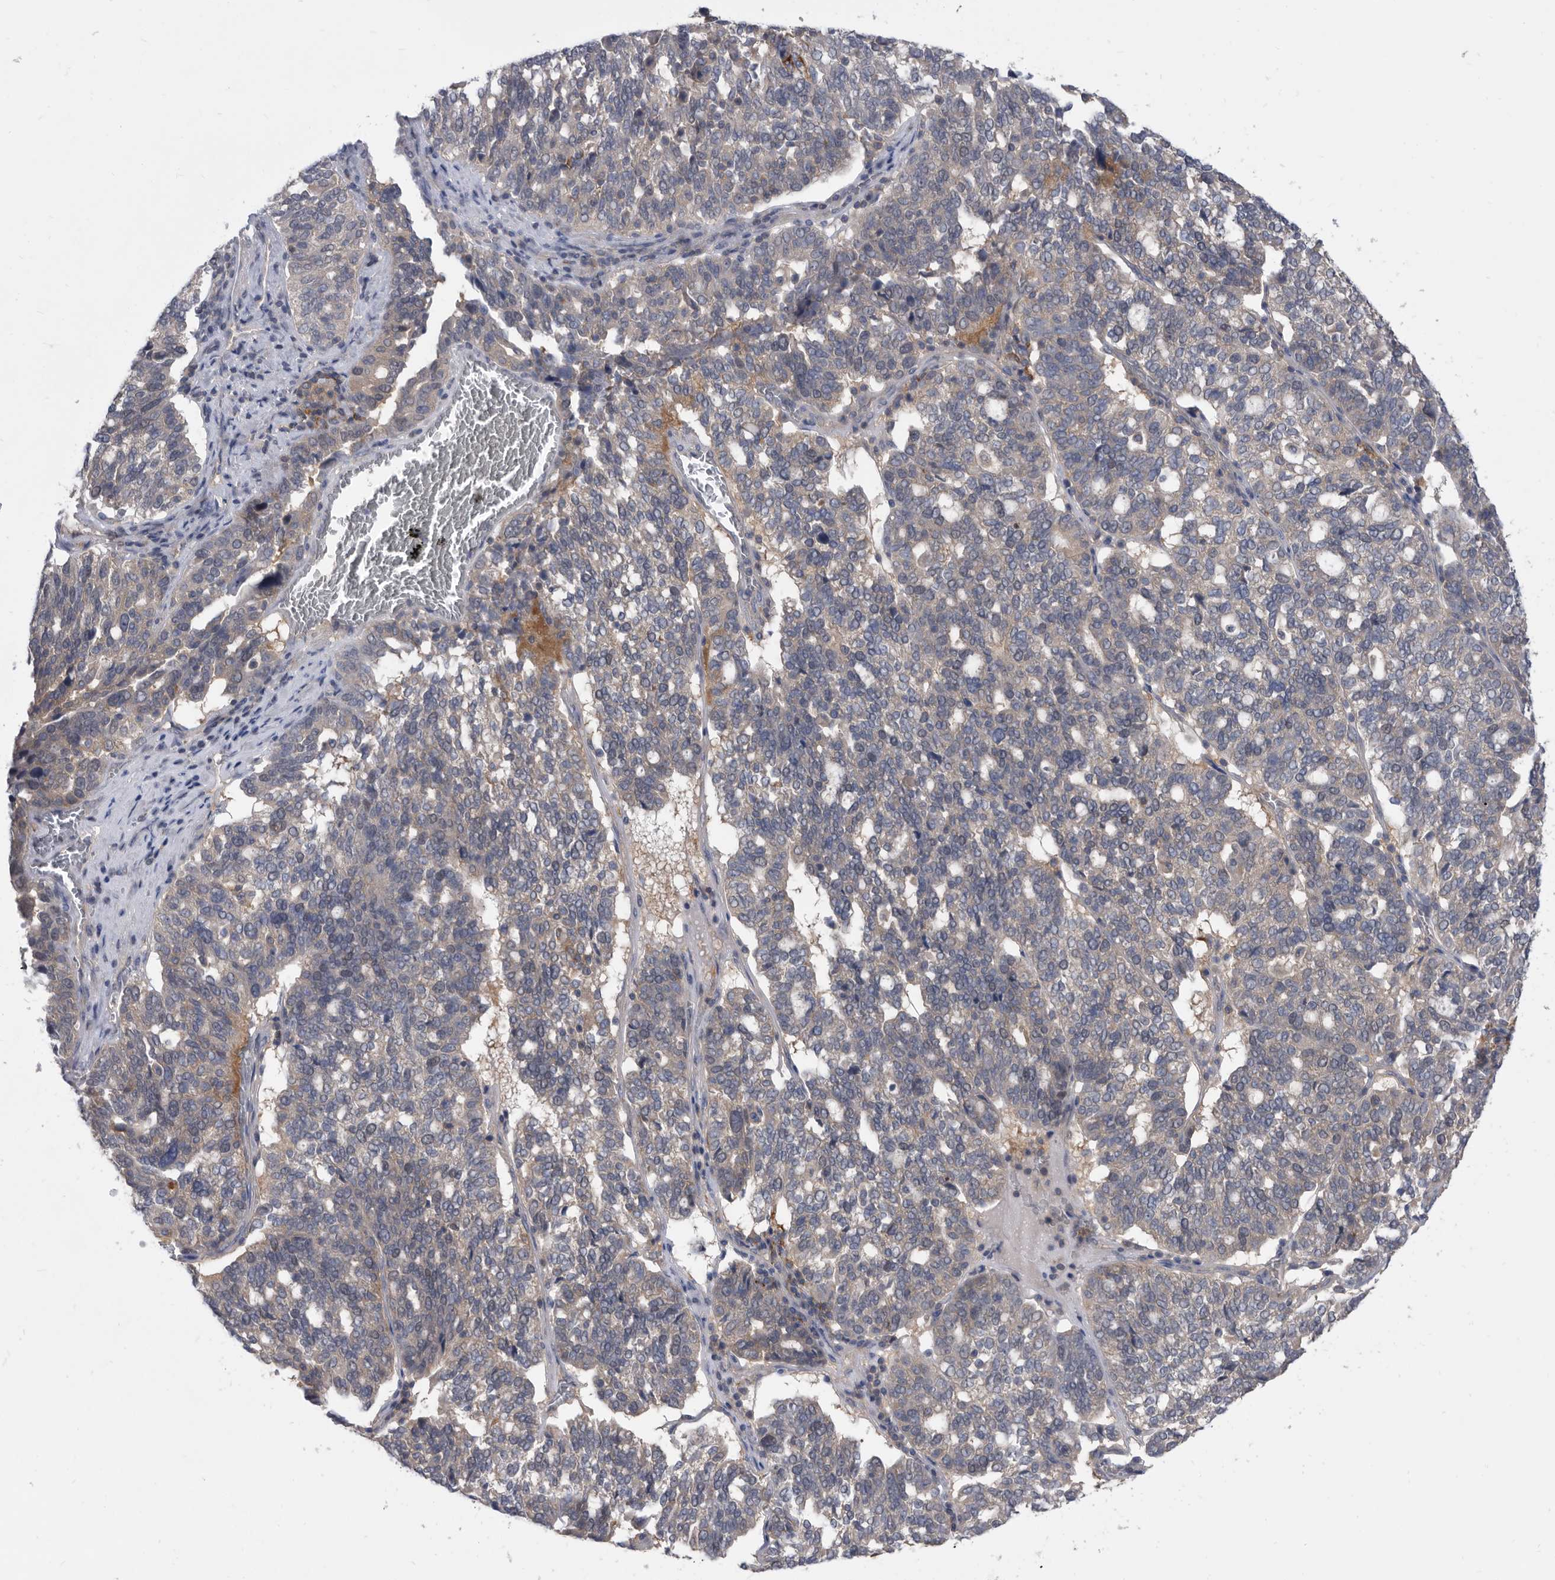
{"staining": {"intensity": "weak", "quantity": "<25%", "location": "cytoplasmic/membranous"}, "tissue": "ovarian cancer", "cell_type": "Tumor cells", "image_type": "cancer", "snomed": [{"axis": "morphology", "description": "Cystadenocarcinoma, serous, NOS"}, {"axis": "topography", "description": "Ovary"}], "caption": "Immunohistochemical staining of ovarian cancer demonstrates no significant positivity in tumor cells. (DAB (3,3'-diaminobenzidine) immunohistochemistry (IHC) with hematoxylin counter stain).", "gene": "CCT4", "patient": {"sex": "female", "age": 59}}